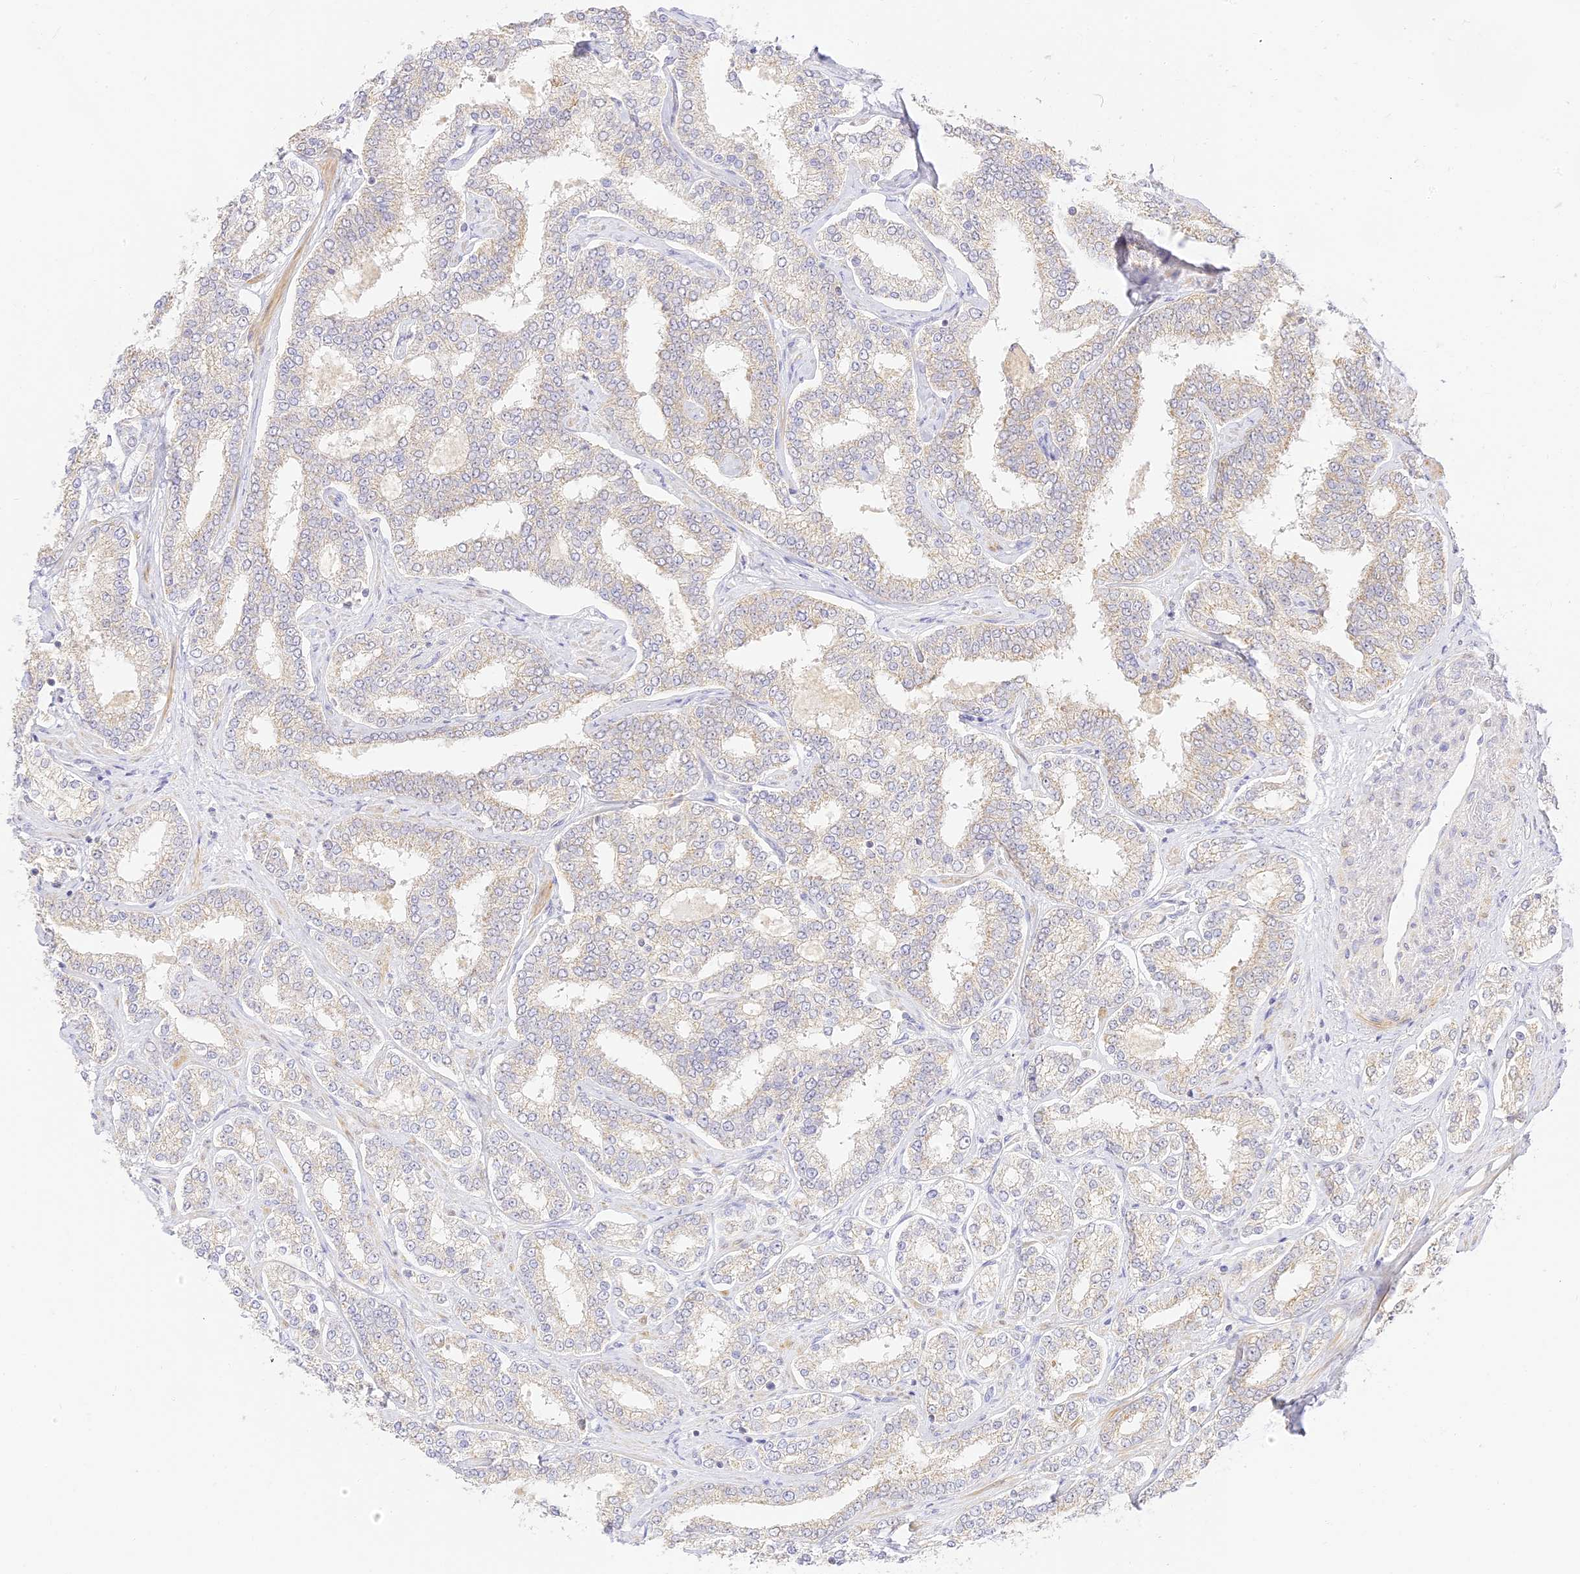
{"staining": {"intensity": "weak", "quantity": "<25%", "location": "cytoplasmic/membranous"}, "tissue": "prostate cancer", "cell_type": "Tumor cells", "image_type": "cancer", "snomed": [{"axis": "morphology", "description": "Normal tissue, NOS"}, {"axis": "morphology", "description": "Adenocarcinoma, High grade"}, {"axis": "topography", "description": "Prostate"}], "caption": "Human prostate cancer stained for a protein using immunohistochemistry exhibits no staining in tumor cells.", "gene": "LRRC15", "patient": {"sex": "male", "age": 83}}